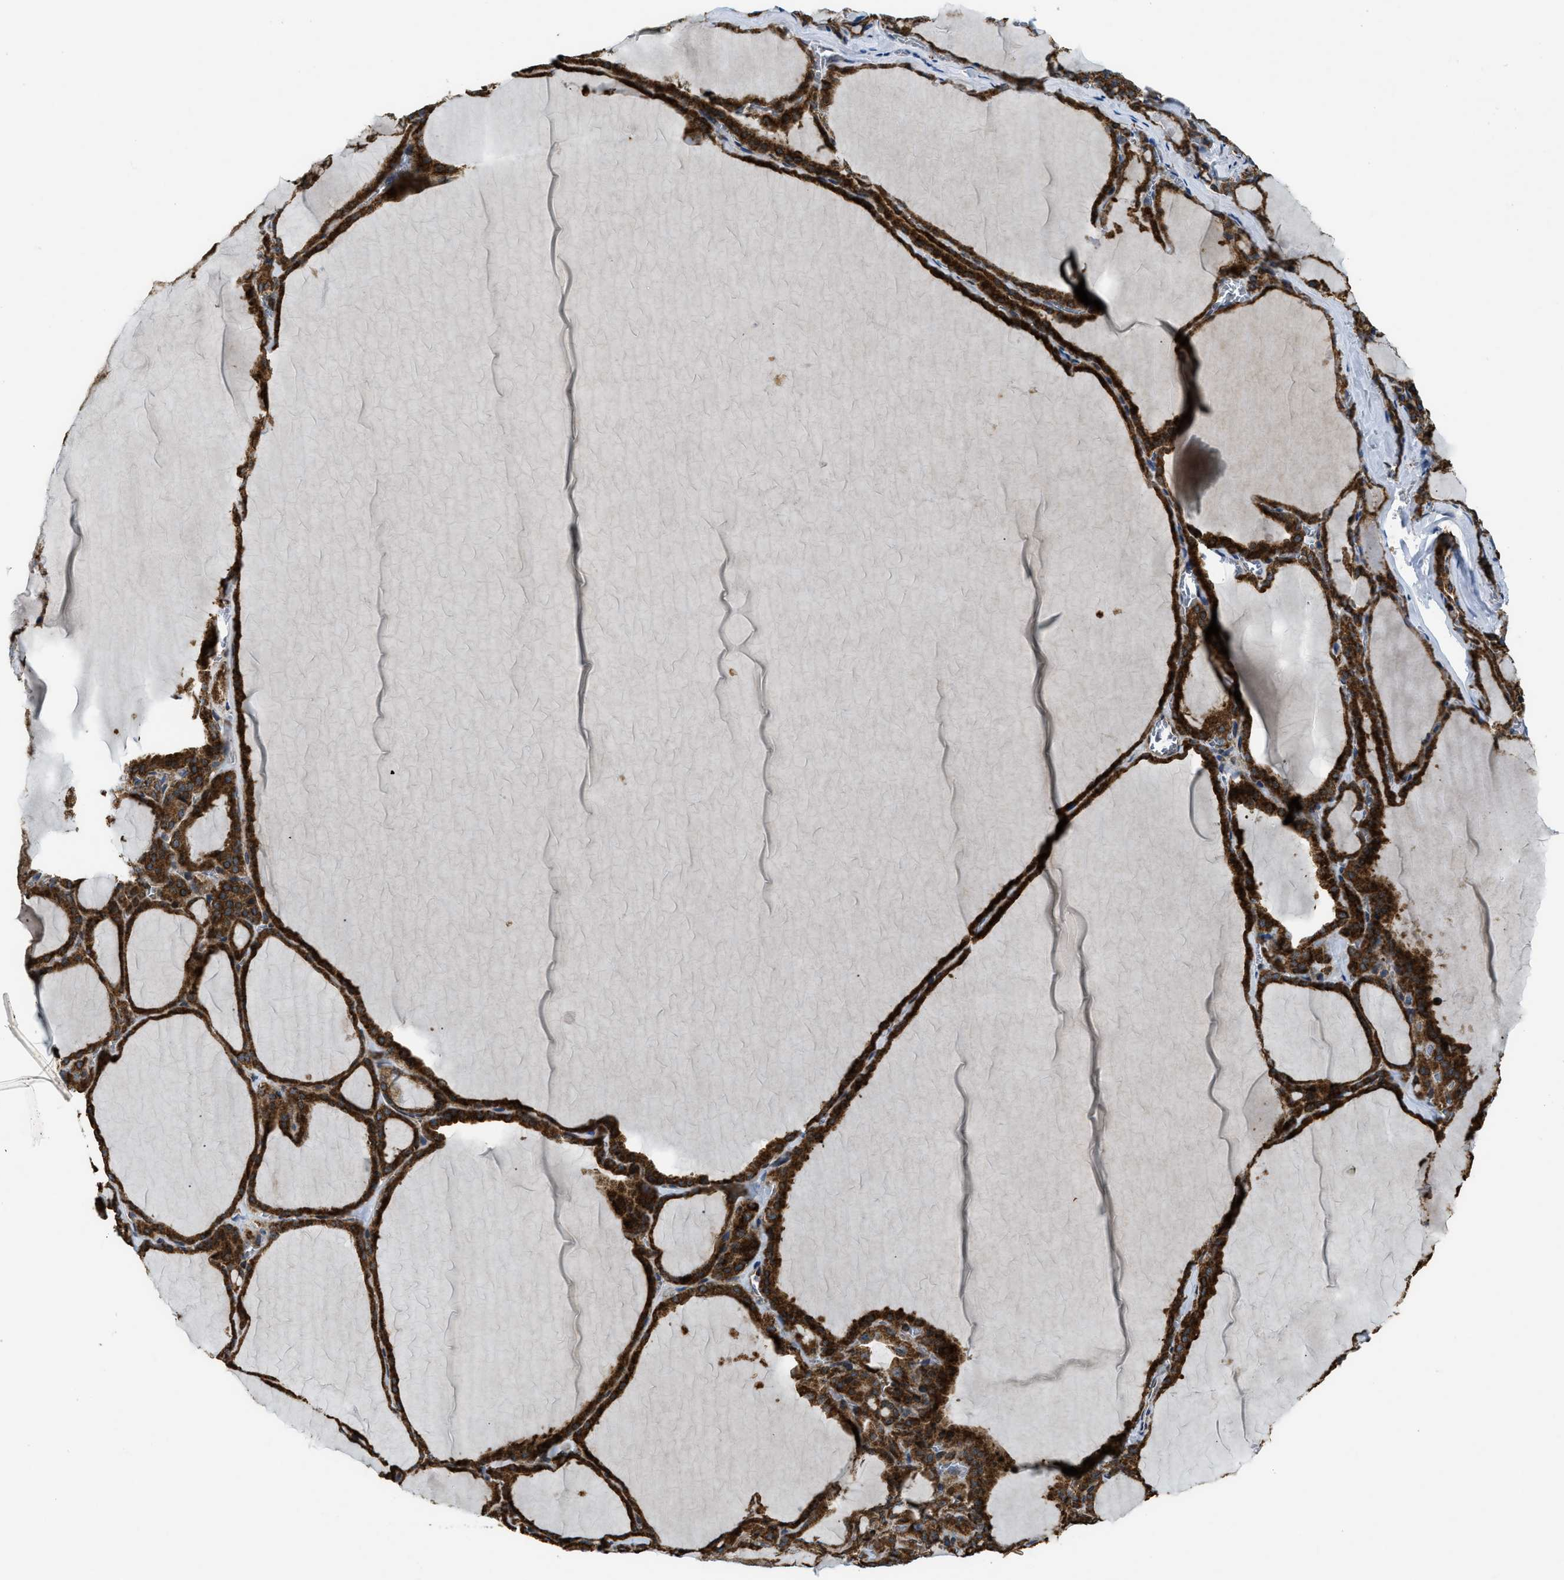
{"staining": {"intensity": "strong", "quantity": ">75%", "location": "cytoplasmic/membranous"}, "tissue": "thyroid gland", "cell_type": "Glandular cells", "image_type": "normal", "snomed": [{"axis": "morphology", "description": "Normal tissue, NOS"}, {"axis": "topography", "description": "Thyroid gland"}], "caption": "DAB (3,3'-diaminobenzidine) immunohistochemical staining of unremarkable human thyroid gland demonstrates strong cytoplasmic/membranous protein positivity in approximately >75% of glandular cells. (DAB (3,3'-diaminobenzidine) IHC, brown staining for protein, blue staining for nuclei).", "gene": "CSPG4", "patient": {"sex": "male", "age": 56}}